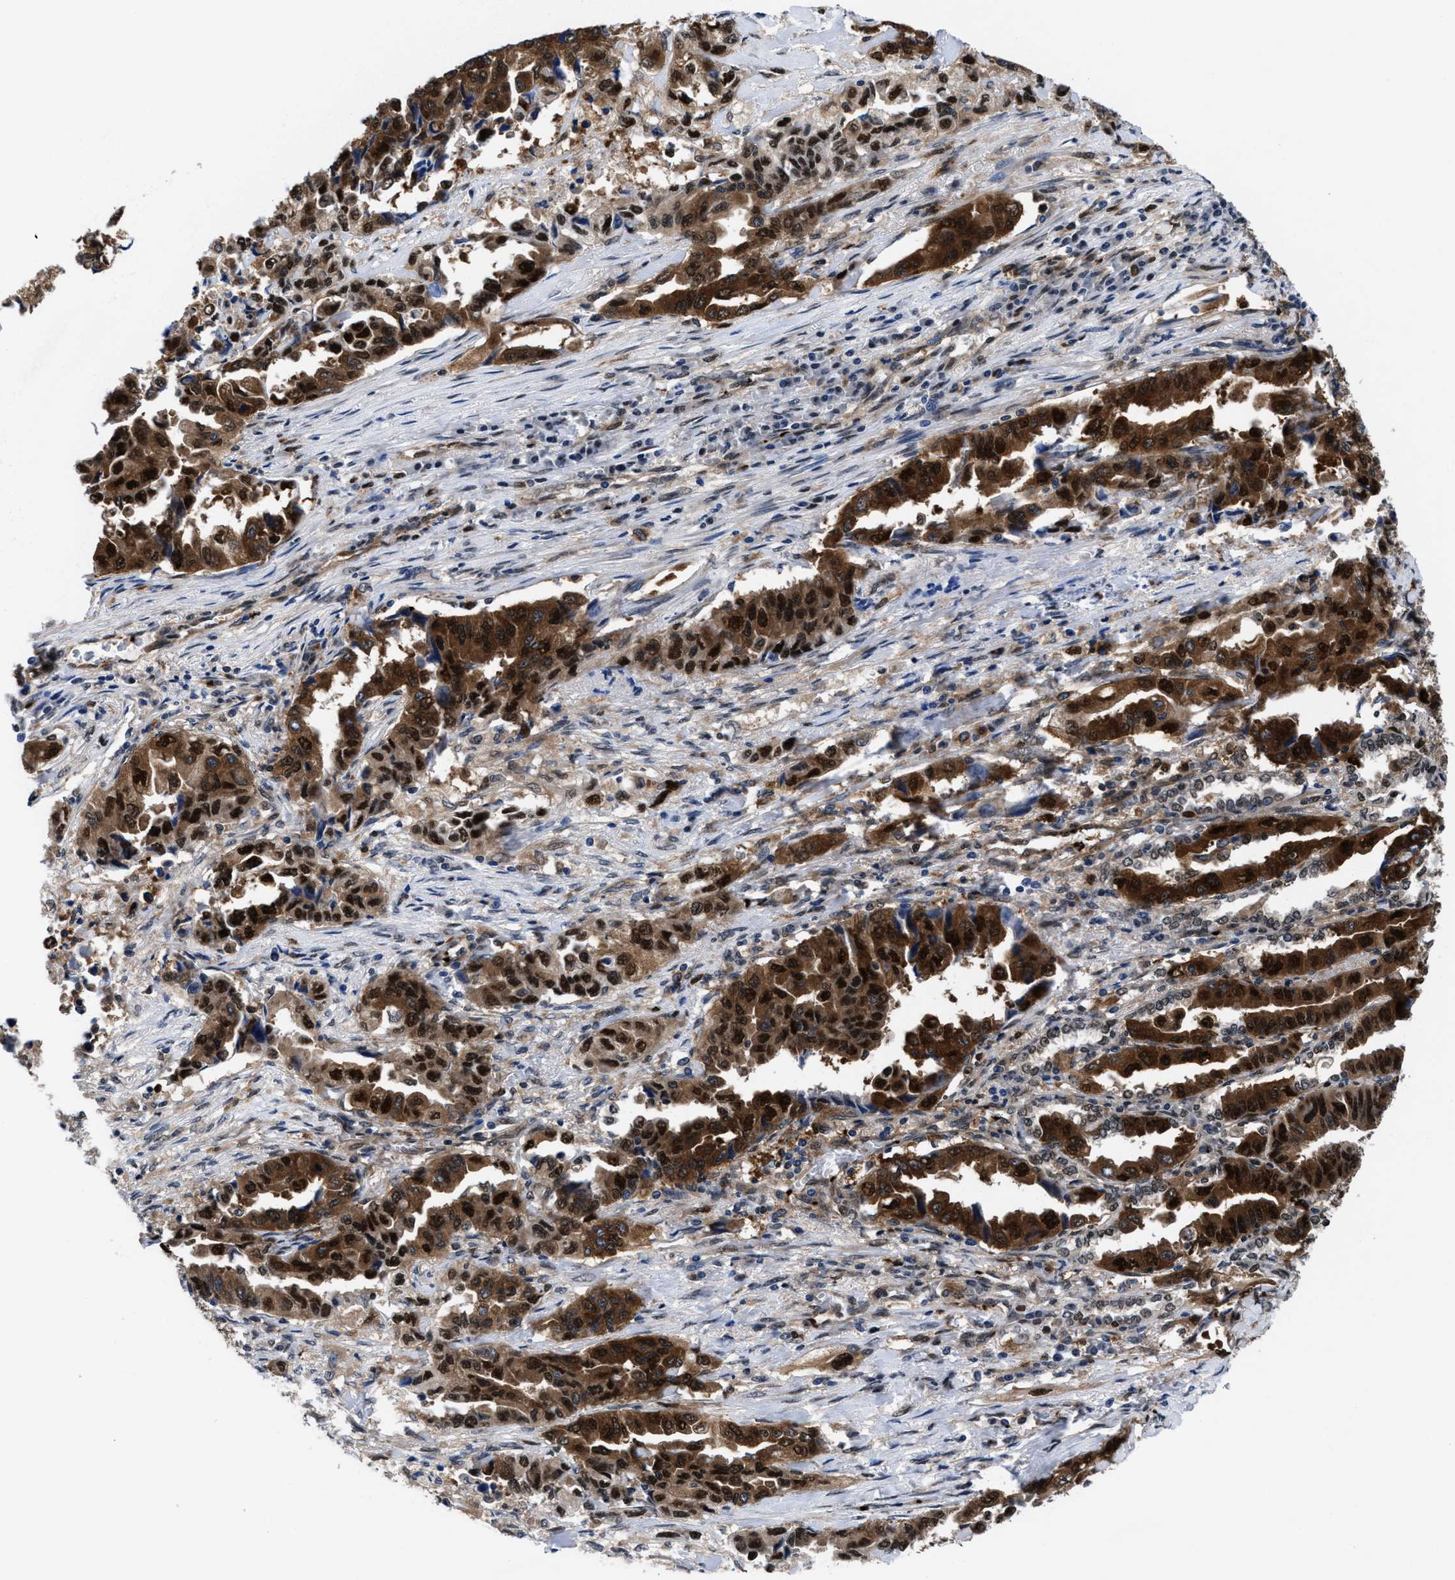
{"staining": {"intensity": "strong", "quantity": ">75%", "location": "cytoplasmic/membranous,nuclear"}, "tissue": "lung cancer", "cell_type": "Tumor cells", "image_type": "cancer", "snomed": [{"axis": "morphology", "description": "Adenocarcinoma, NOS"}, {"axis": "topography", "description": "Lung"}], "caption": "Protein expression analysis of lung cancer (adenocarcinoma) displays strong cytoplasmic/membranous and nuclear expression in about >75% of tumor cells.", "gene": "ACLY", "patient": {"sex": "female", "age": 51}}